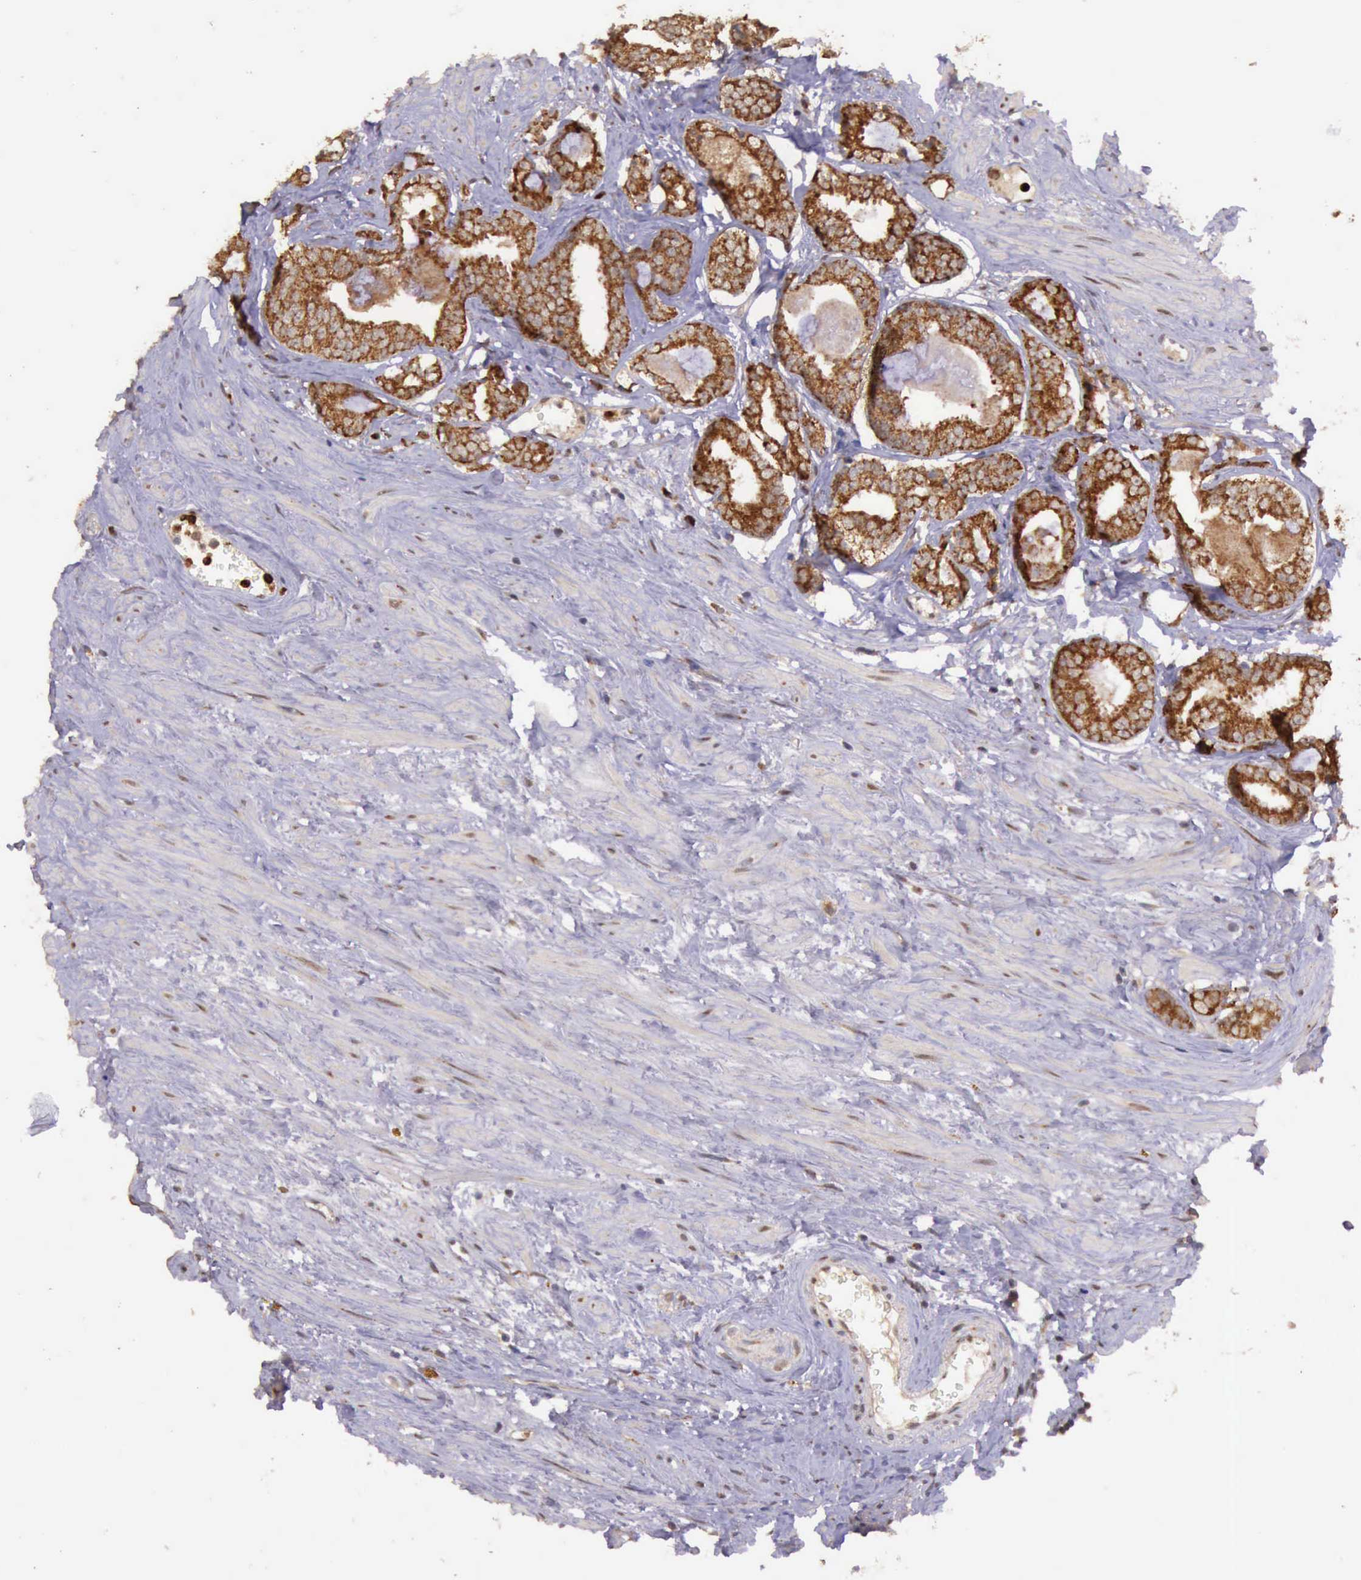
{"staining": {"intensity": "strong", "quantity": ">75%", "location": "cytoplasmic/membranous"}, "tissue": "prostate cancer", "cell_type": "Tumor cells", "image_type": "cancer", "snomed": [{"axis": "morphology", "description": "Adenocarcinoma, Medium grade"}, {"axis": "topography", "description": "Prostate"}], "caption": "Prostate cancer stained for a protein reveals strong cytoplasmic/membranous positivity in tumor cells.", "gene": "ARMCX3", "patient": {"sex": "male", "age": 79}}